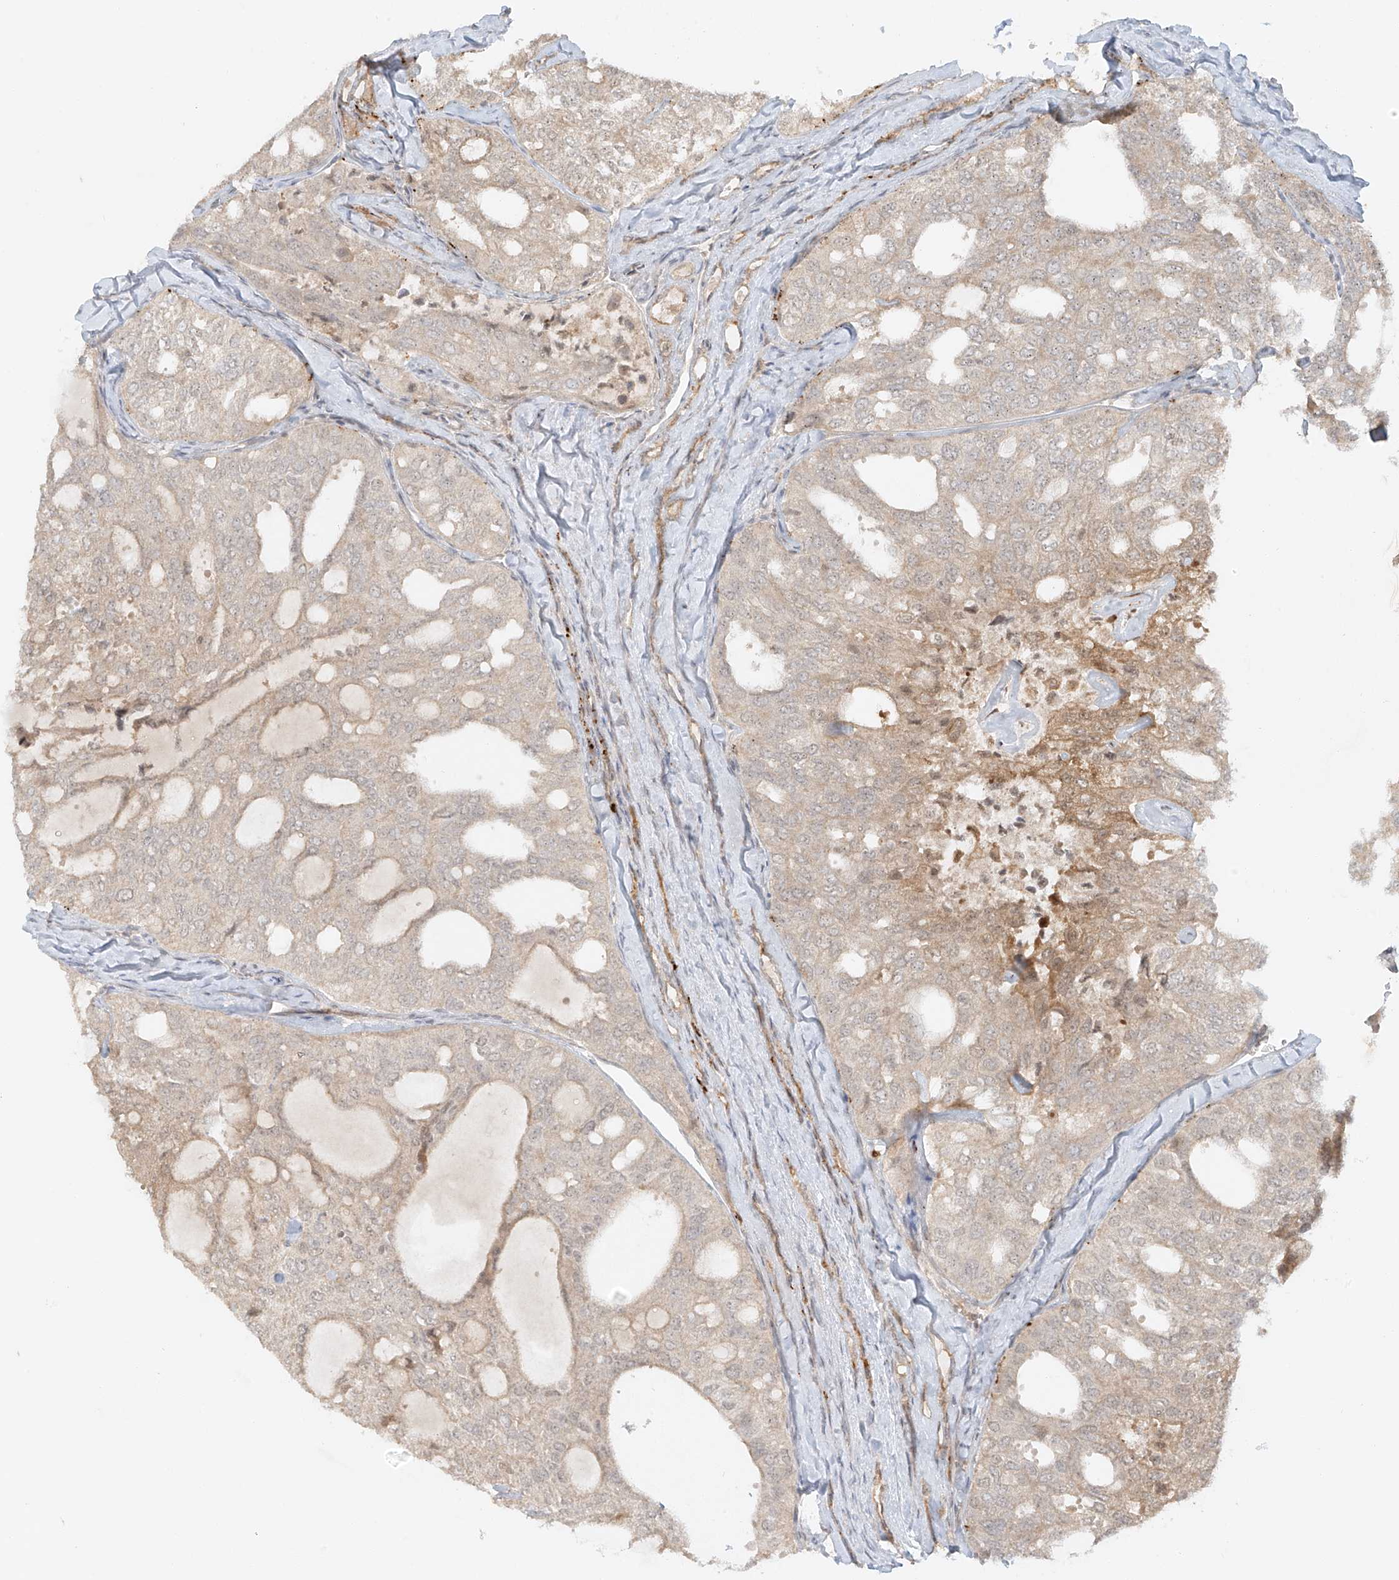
{"staining": {"intensity": "weak", "quantity": "<25%", "location": "cytoplasmic/membranous"}, "tissue": "thyroid cancer", "cell_type": "Tumor cells", "image_type": "cancer", "snomed": [{"axis": "morphology", "description": "Follicular adenoma carcinoma, NOS"}, {"axis": "topography", "description": "Thyroid gland"}], "caption": "Tumor cells are negative for brown protein staining in thyroid cancer. (DAB (3,3'-diaminobenzidine) immunohistochemistry (IHC), high magnification).", "gene": "MIPEP", "patient": {"sex": "male", "age": 75}}